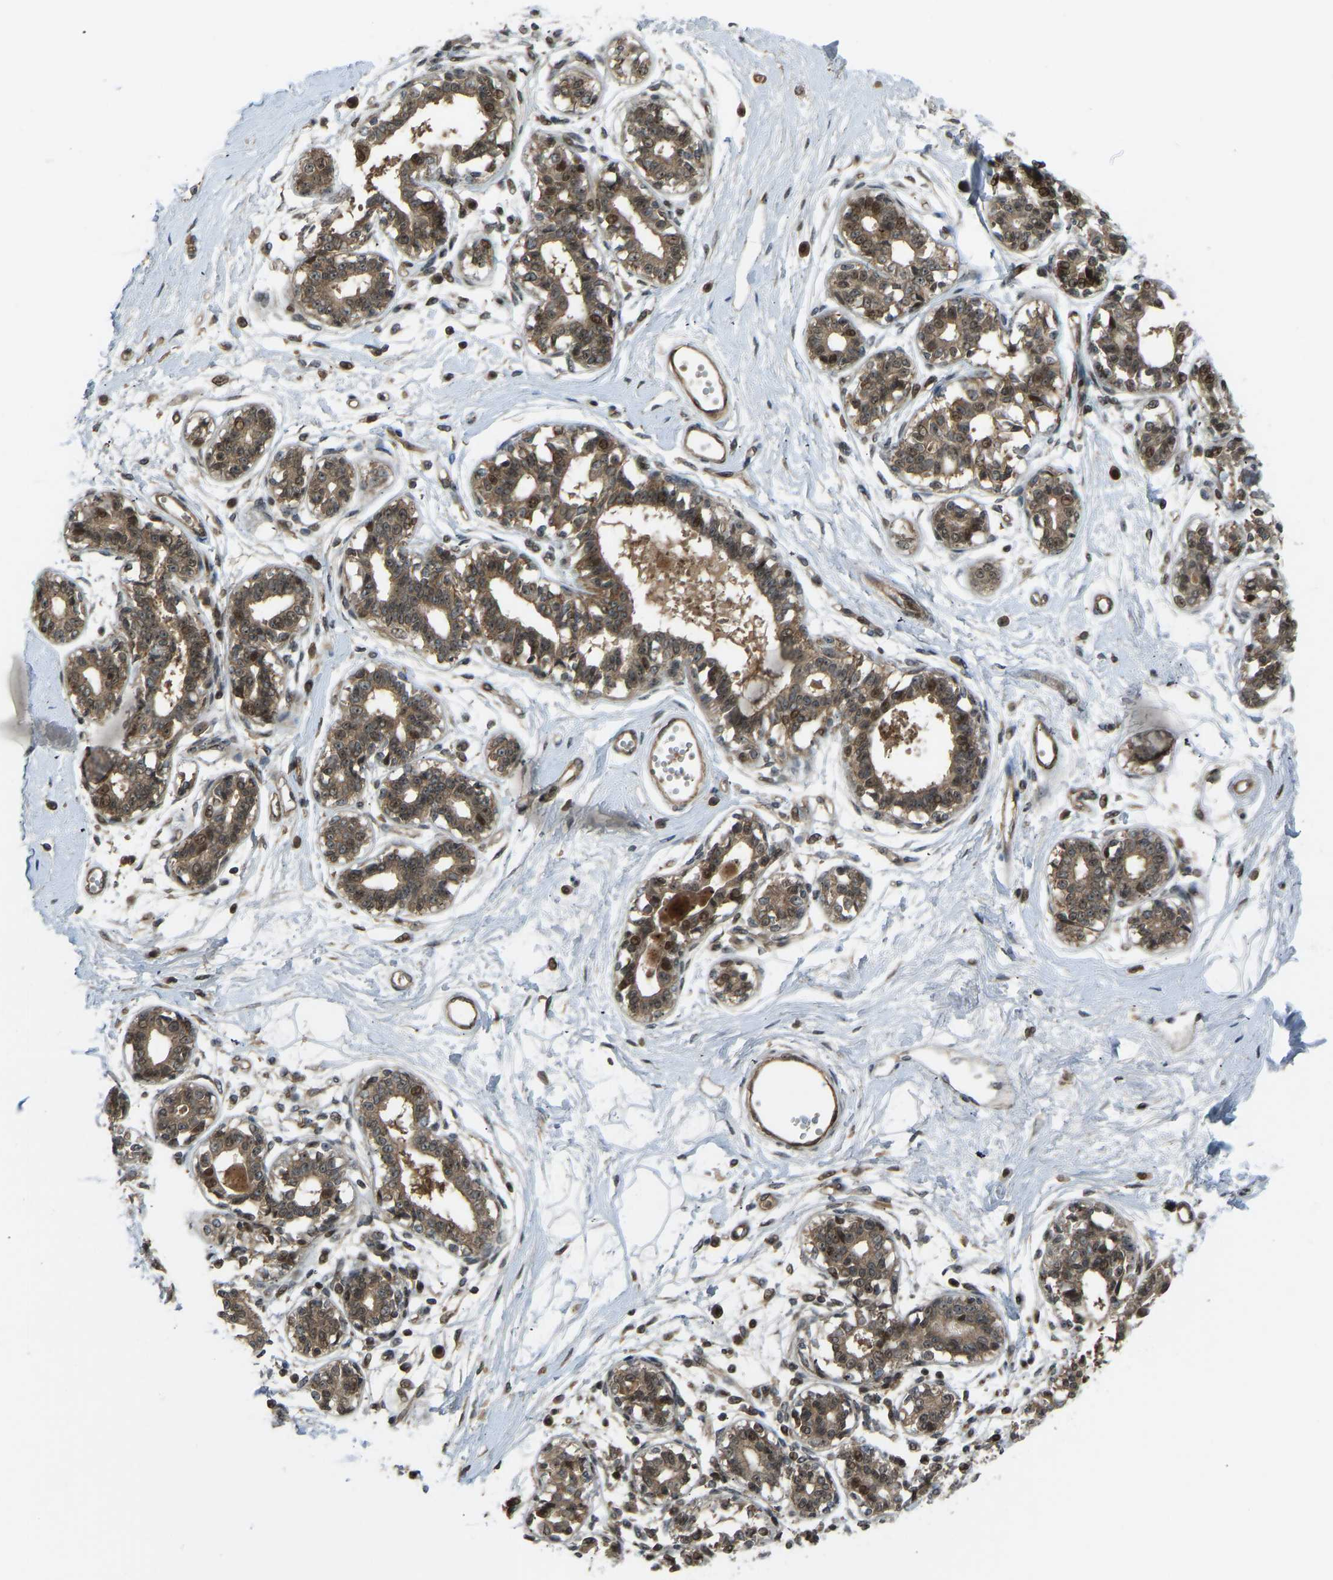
{"staining": {"intensity": "weak", "quantity": ">75%", "location": "nuclear"}, "tissue": "breast", "cell_type": "Adipocytes", "image_type": "normal", "snomed": [{"axis": "morphology", "description": "Normal tissue, NOS"}, {"axis": "topography", "description": "Breast"}], "caption": "IHC histopathology image of benign breast: human breast stained using immunohistochemistry (IHC) exhibits low levels of weak protein expression localized specifically in the nuclear of adipocytes, appearing as a nuclear brown color.", "gene": "SVOPL", "patient": {"sex": "female", "age": 45}}